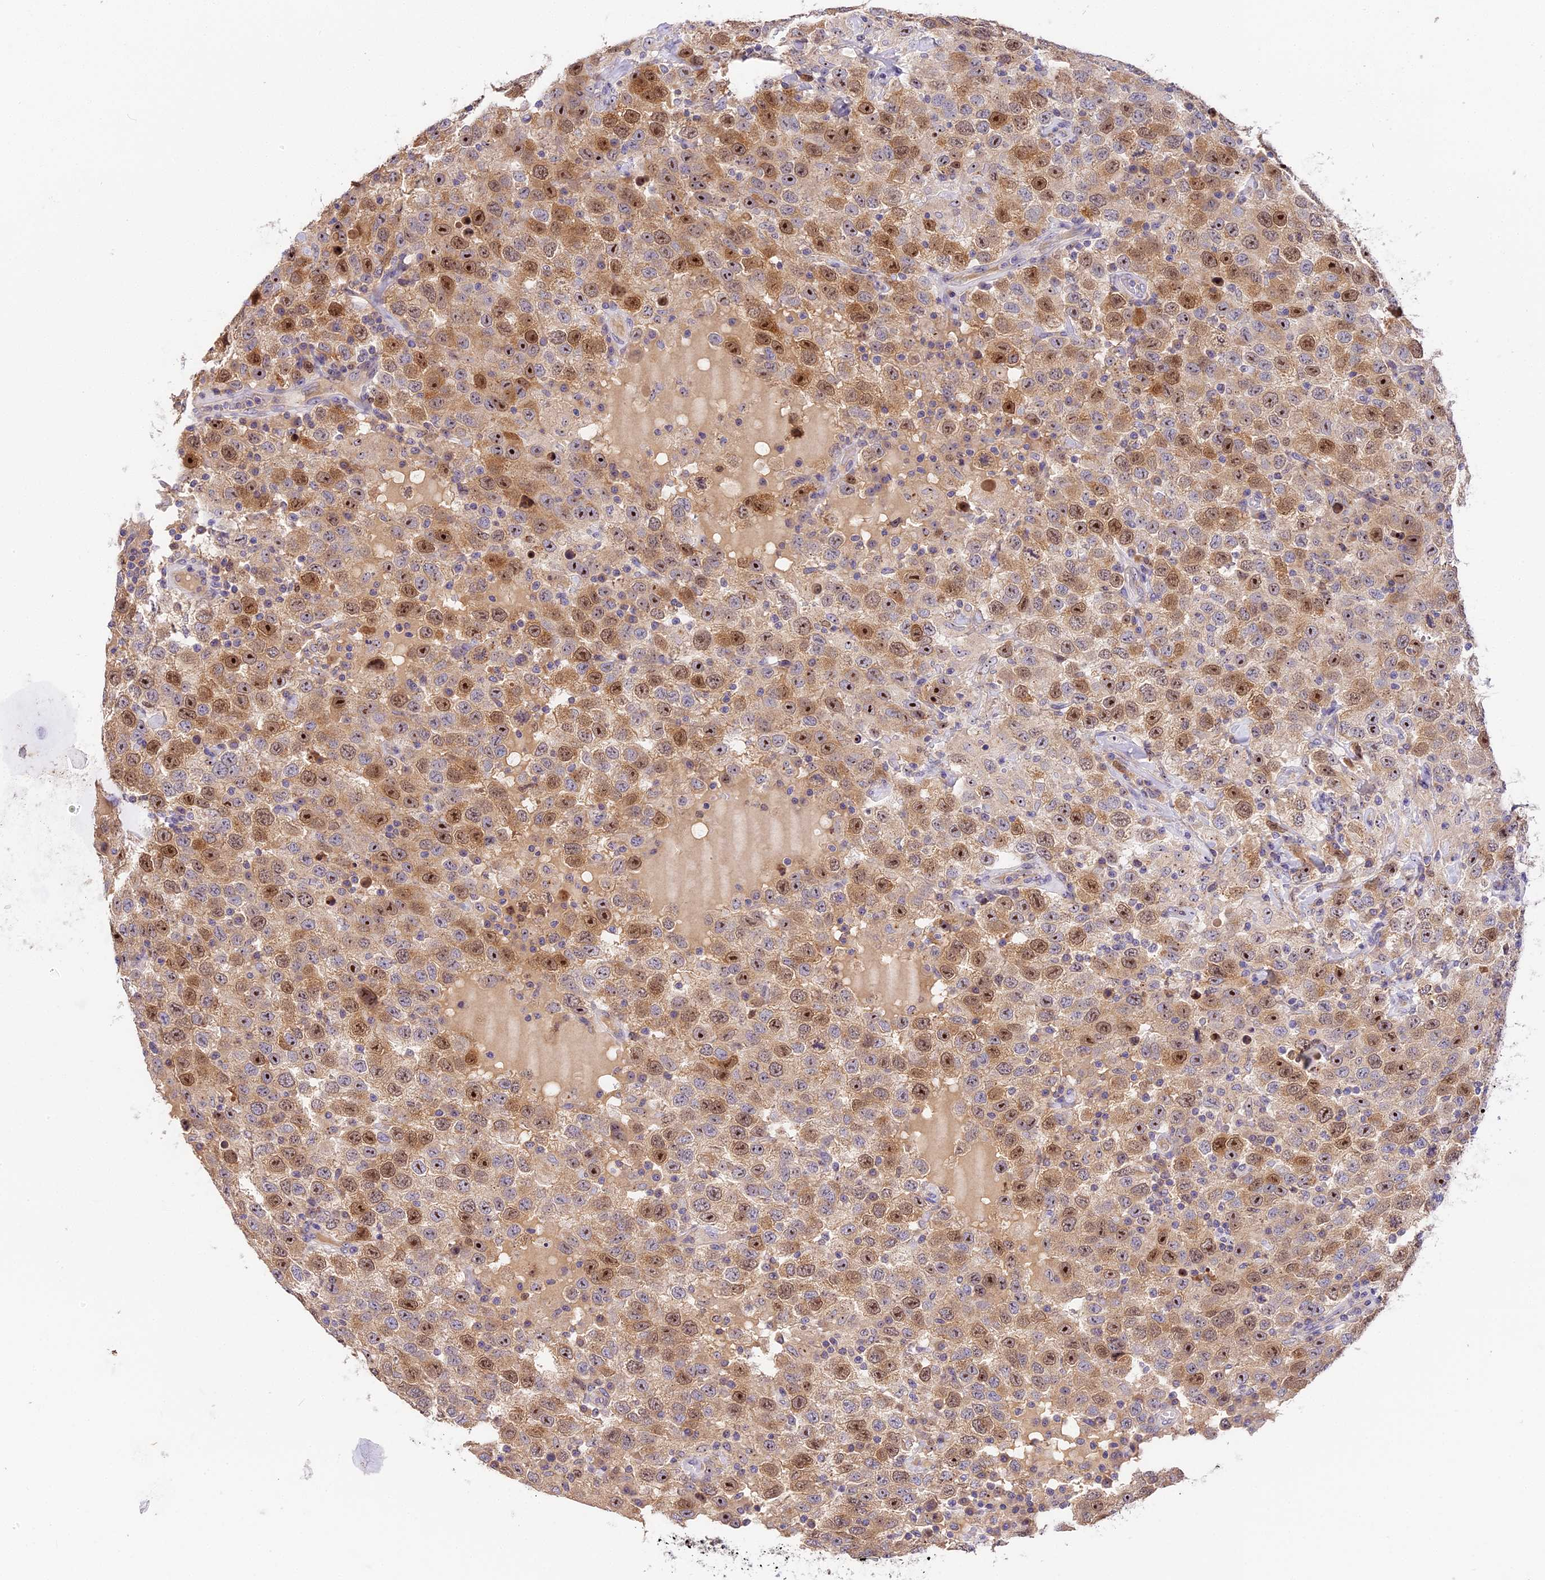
{"staining": {"intensity": "moderate", "quantity": ">75%", "location": "cytoplasmic/membranous,nuclear"}, "tissue": "testis cancer", "cell_type": "Tumor cells", "image_type": "cancer", "snomed": [{"axis": "morphology", "description": "Seminoma, NOS"}, {"axis": "topography", "description": "Testis"}], "caption": "Testis cancer tissue exhibits moderate cytoplasmic/membranous and nuclear positivity in about >75% of tumor cells, visualized by immunohistochemistry.", "gene": "RAD51", "patient": {"sex": "male", "age": 41}}